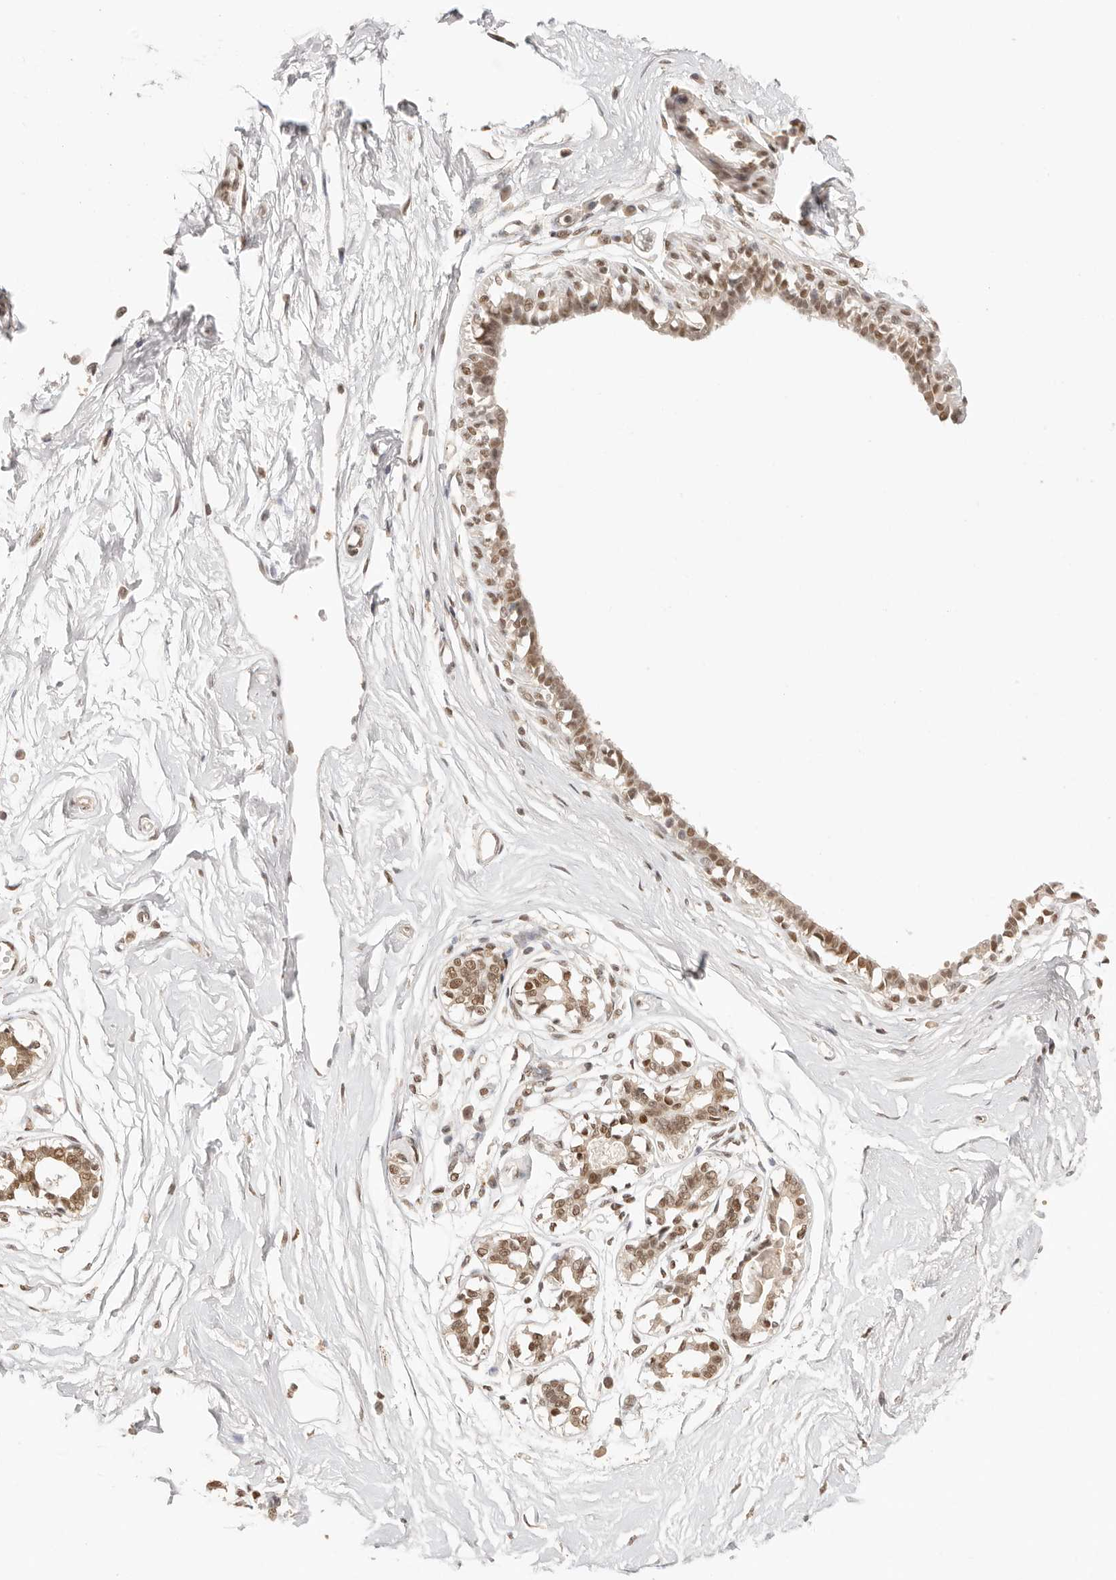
{"staining": {"intensity": "negative", "quantity": "none", "location": "none"}, "tissue": "breast", "cell_type": "Adipocytes", "image_type": "normal", "snomed": [{"axis": "morphology", "description": "Normal tissue, NOS"}, {"axis": "topography", "description": "Breast"}], "caption": "High magnification brightfield microscopy of normal breast stained with DAB (brown) and counterstained with hematoxylin (blue): adipocytes show no significant positivity.", "gene": "RFC3", "patient": {"sex": "female", "age": 45}}